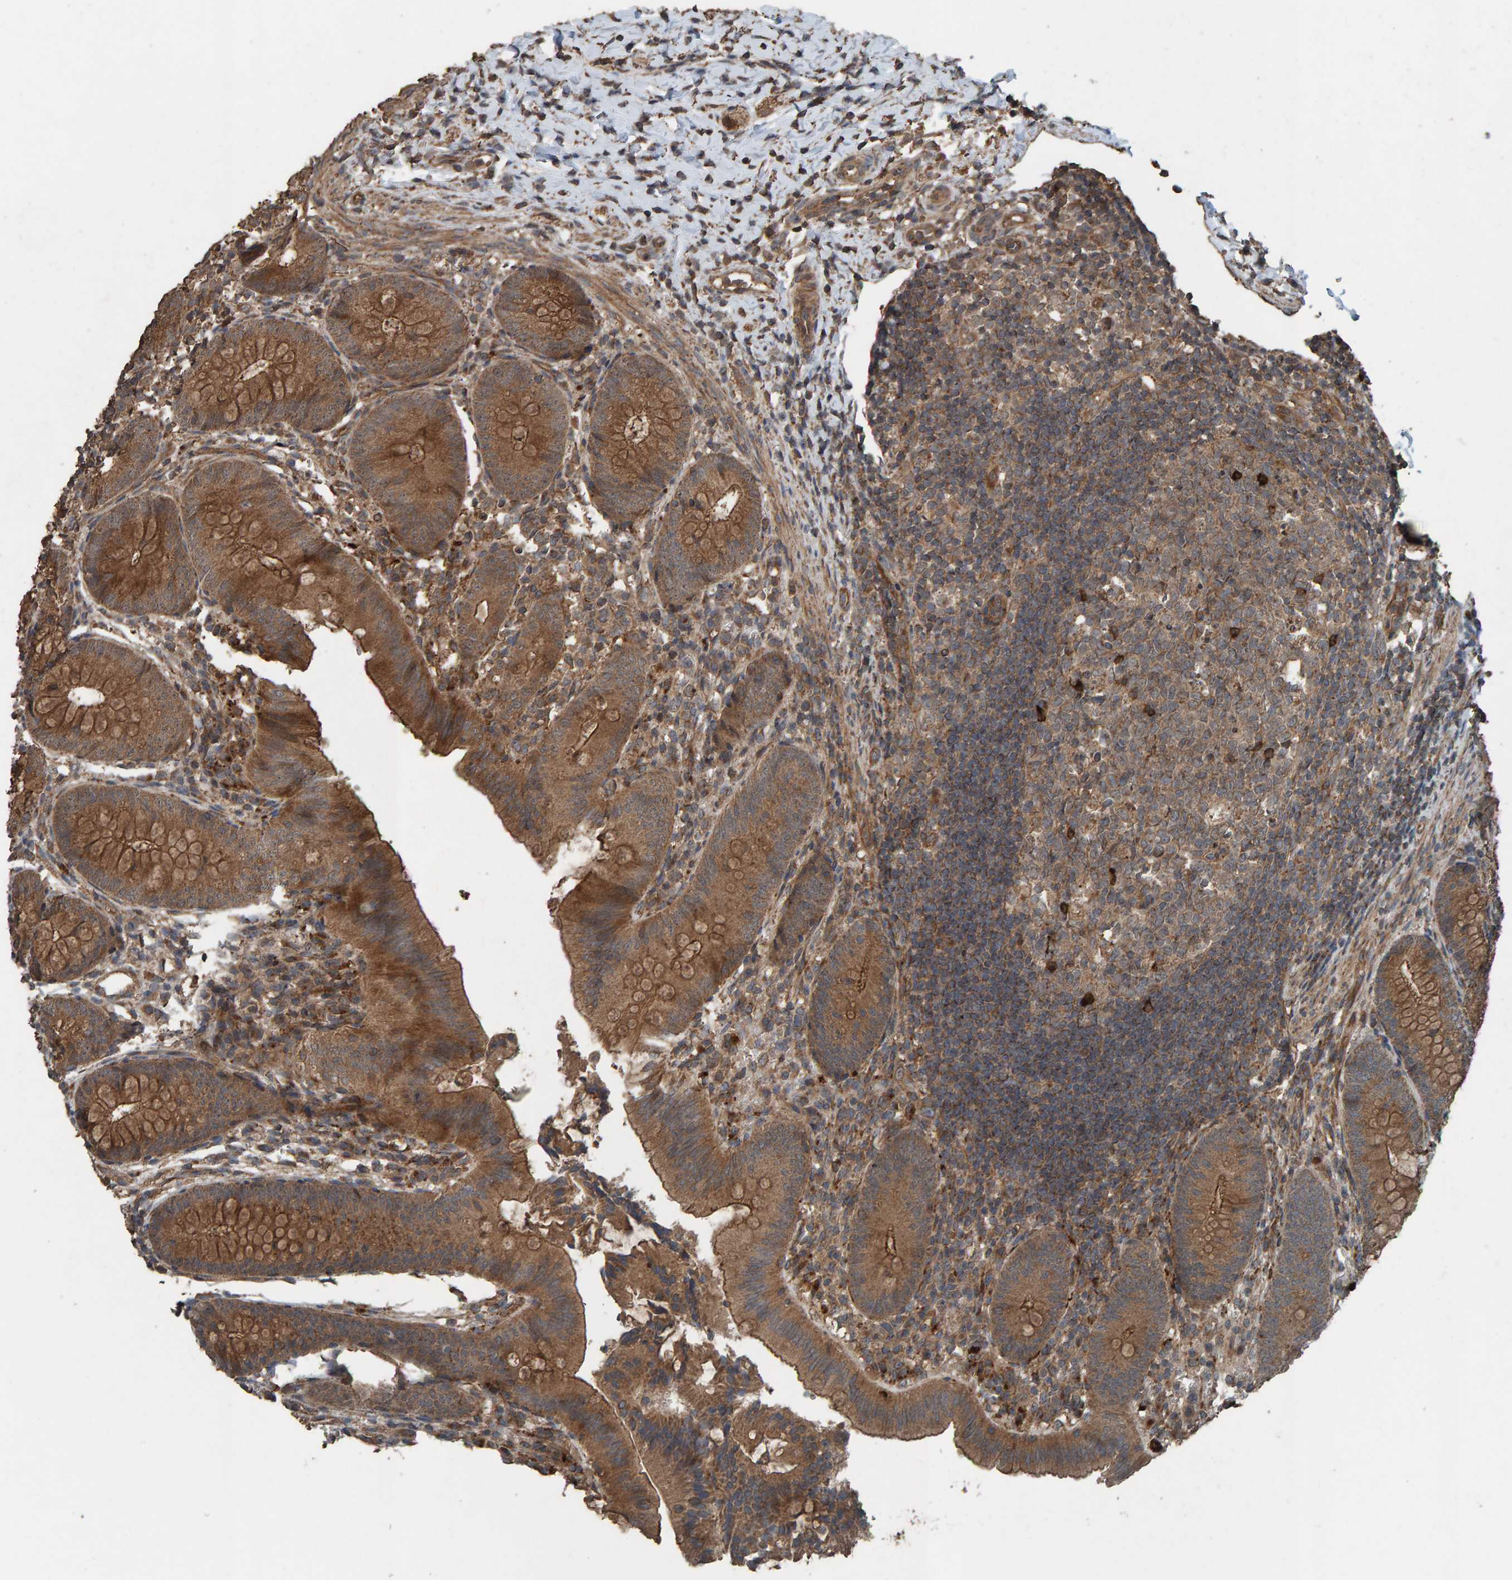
{"staining": {"intensity": "moderate", "quantity": ">75%", "location": "cytoplasmic/membranous"}, "tissue": "appendix", "cell_type": "Glandular cells", "image_type": "normal", "snomed": [{"axis": "morphology", "description": "Normal tissue, NOS"}, {"axis": "topography", "description": "Appendix"}], "caption": "Human appendix stained for a protein (brown) exhibits moderate cytoplasmic/membranous positive staining in about >75% of glandular cells.", "gene": "DUS1L", "patient": {"sex": "male", "age": 1}}